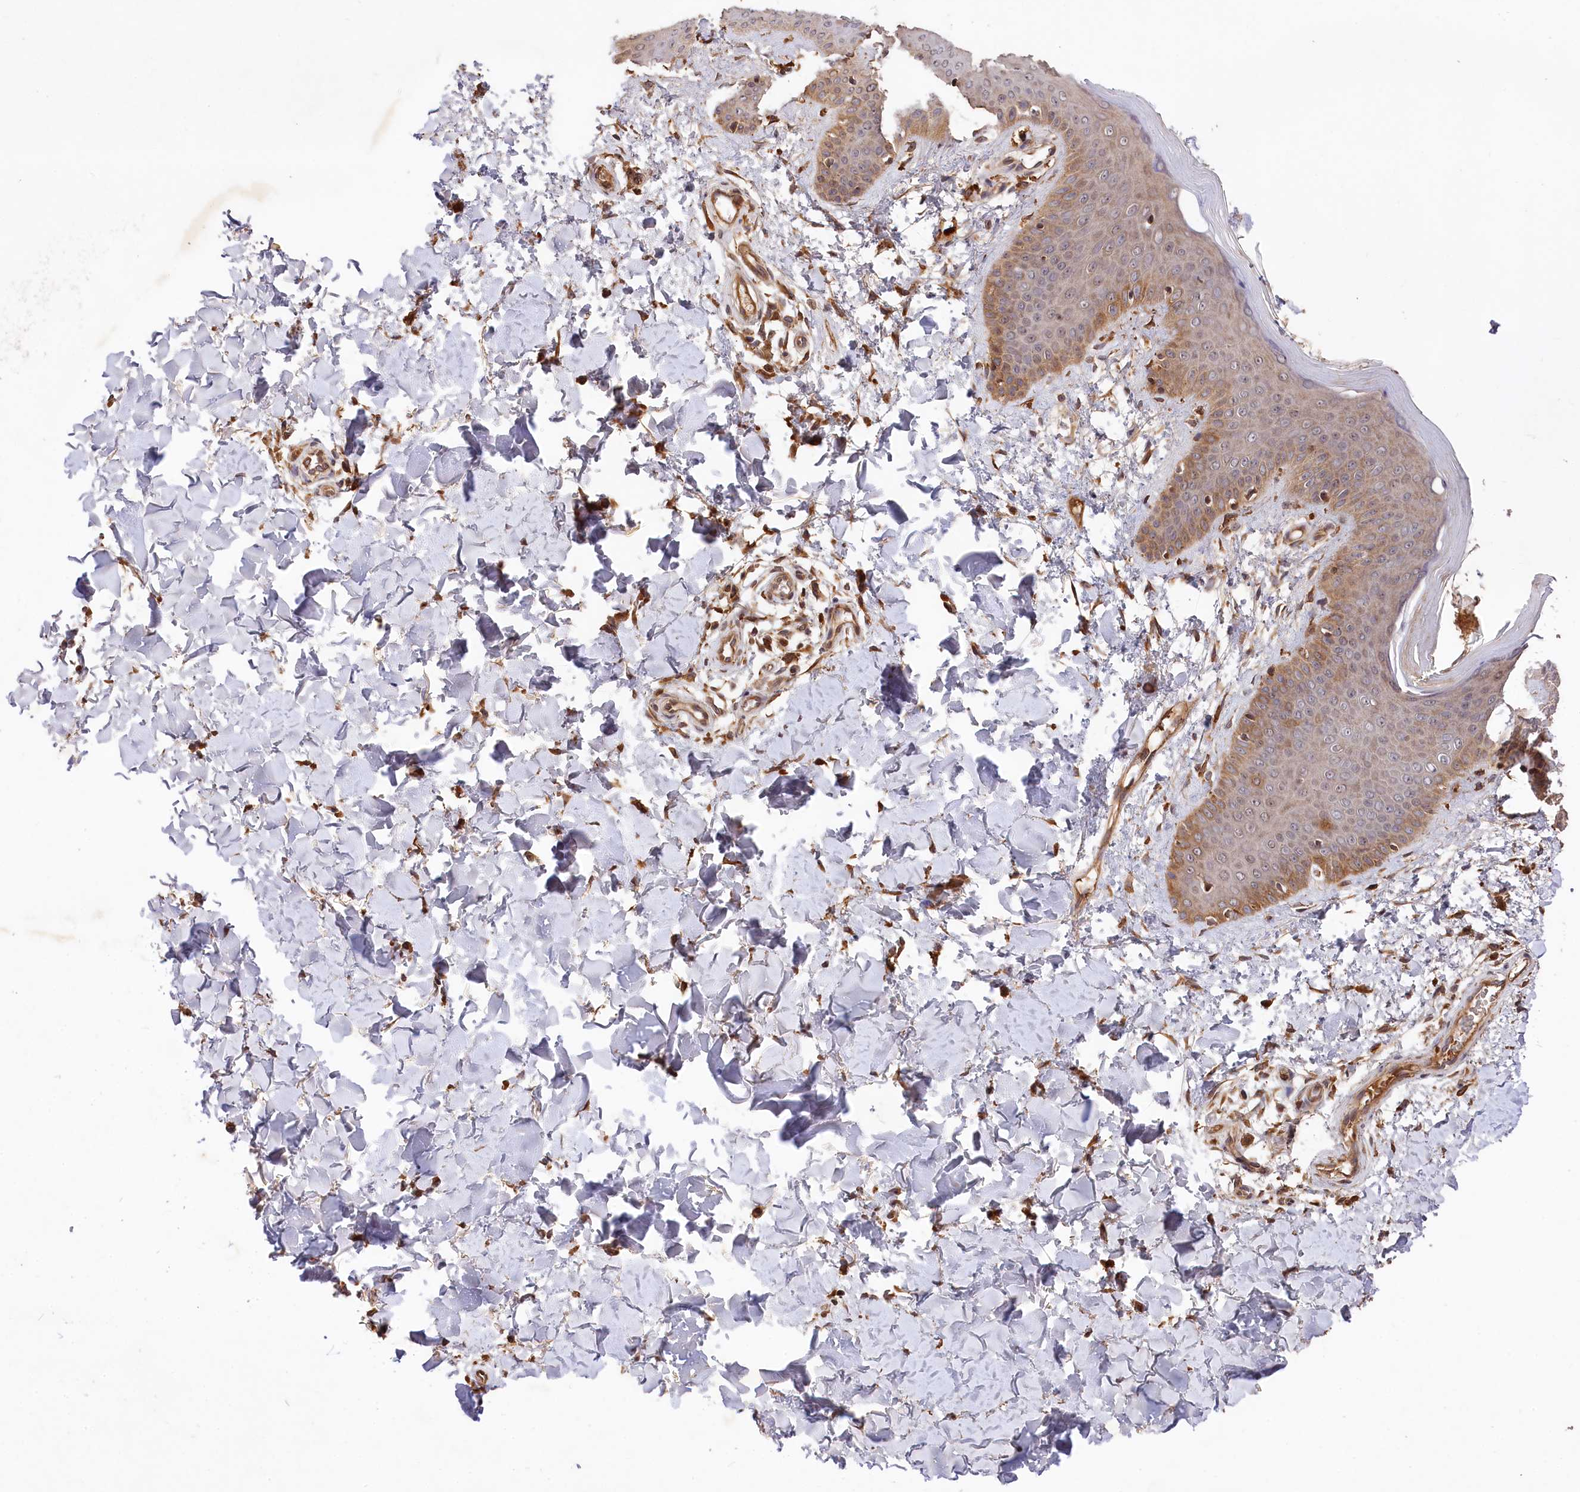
{"staining": {"intensity": "strong", "quantity": ">75%", "location": "cytoplasmic/membranous"}, "tissue": "skin", "cell_type": "Fibroblasts", "image_type": "normal", "snomed": [{"axis": "morphology", "description": "Normal tissue, NOS"}, {"axis": "topography", "description": "Skin"}], "caption": "Immunohistochemical staining of normal skin displays high levels of strong cytoplasmic/membranous positivity in approximately >75% of fibroblasts. Using DAB (brown) and hematoxylin (blue) stains, captured at high magnification using brightfield microscopy.", "gene": "MCF2L2", "patient": {"sex": "male", "age": 36}}